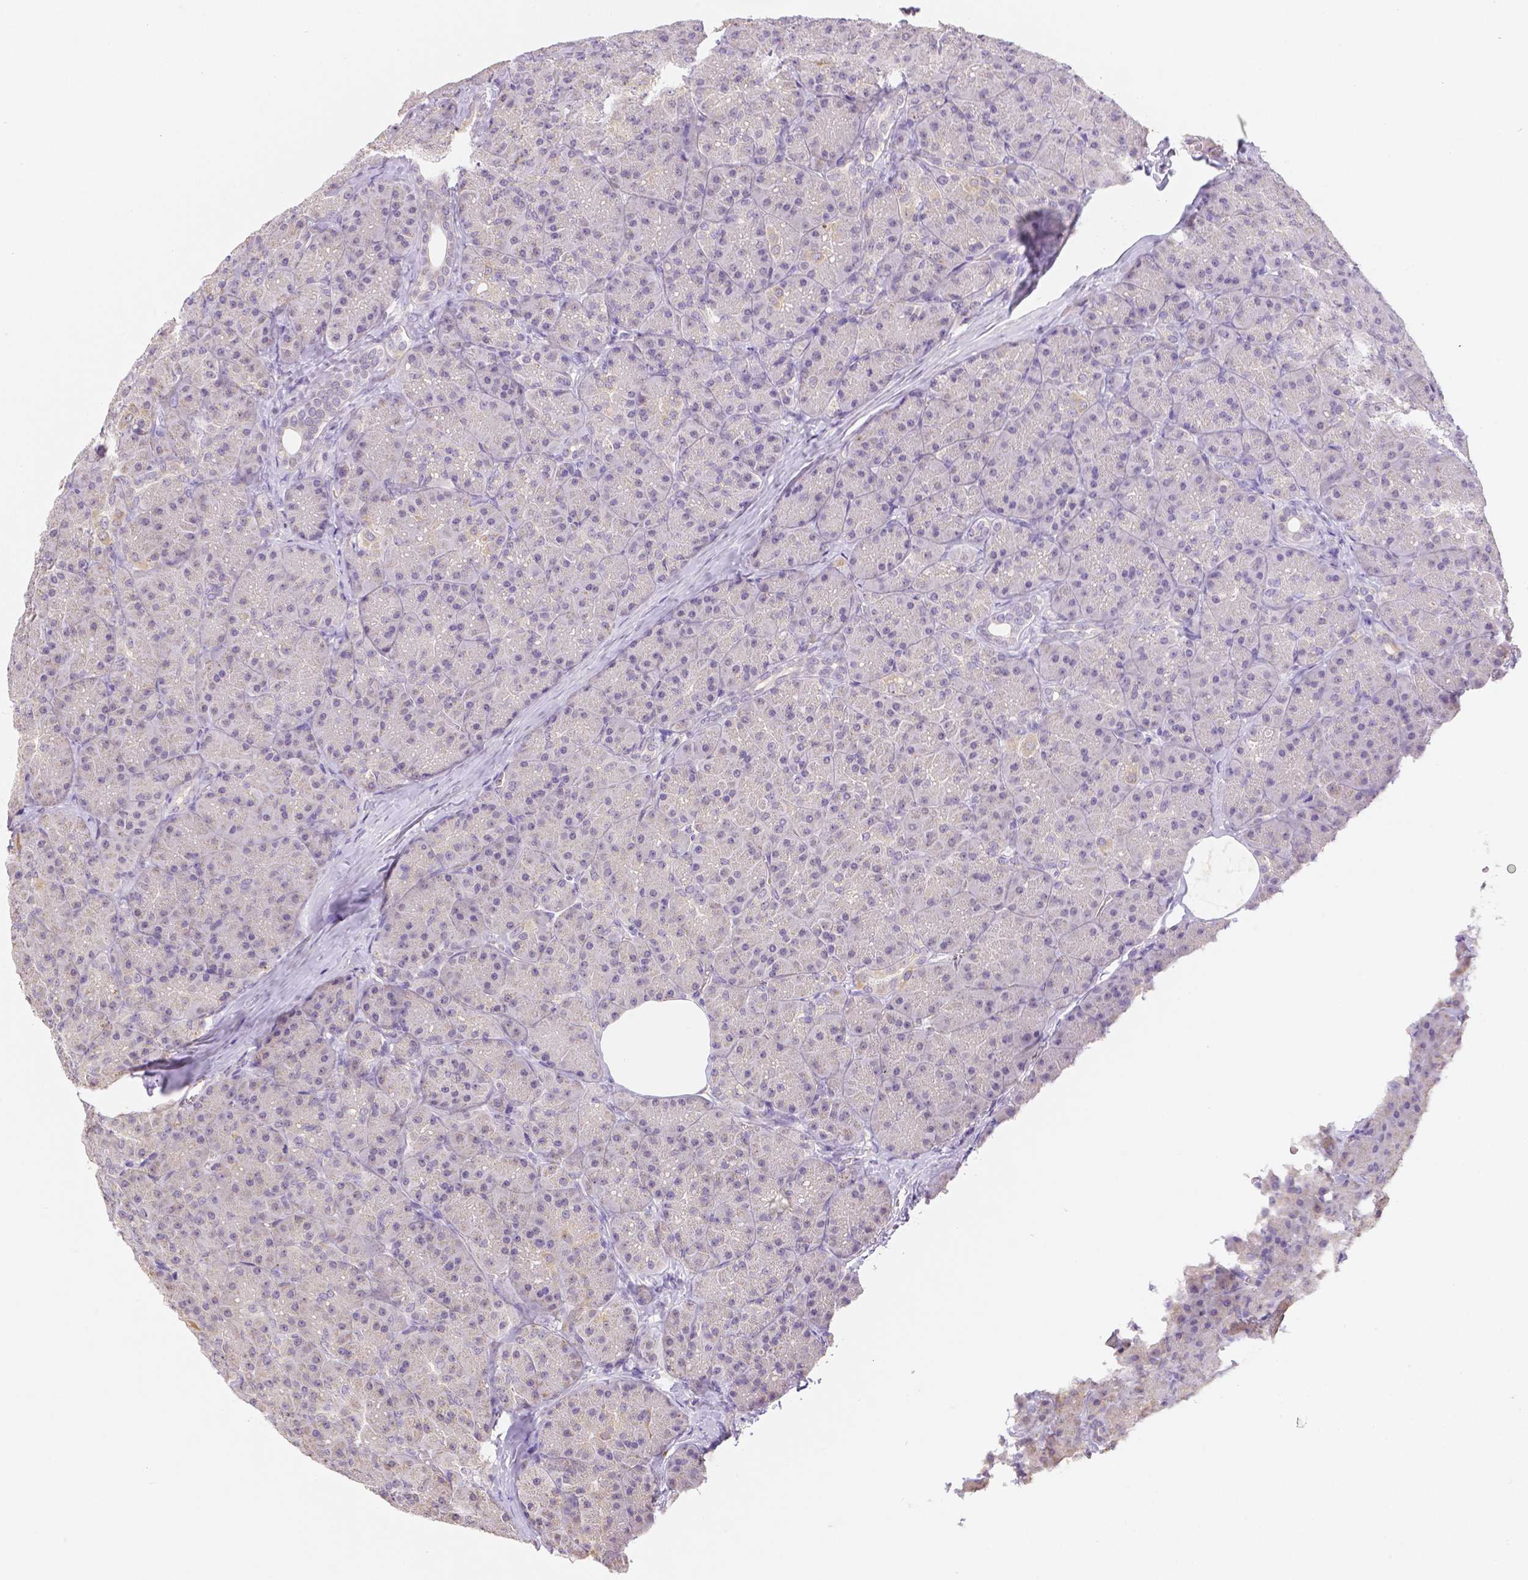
{"staining": {"intensity": "negative", "quantity": "none", "location": "none"}, "tissue": "pancreas", "cell_type": "Exocrine glandular cells", "image_type": "normal", "snomed": [{"axis": "morphology", "description": "Normal tissue, NOS"}, {"axis": "topography", "description": "Pancreas"}], "caption": "DAB immunohistochemical staining of unremarkable pancreas displays no significant expression in exocrine glandular cells.", "gene": "ZNF280B", "patient": {"sex": "male", "age": 57}}